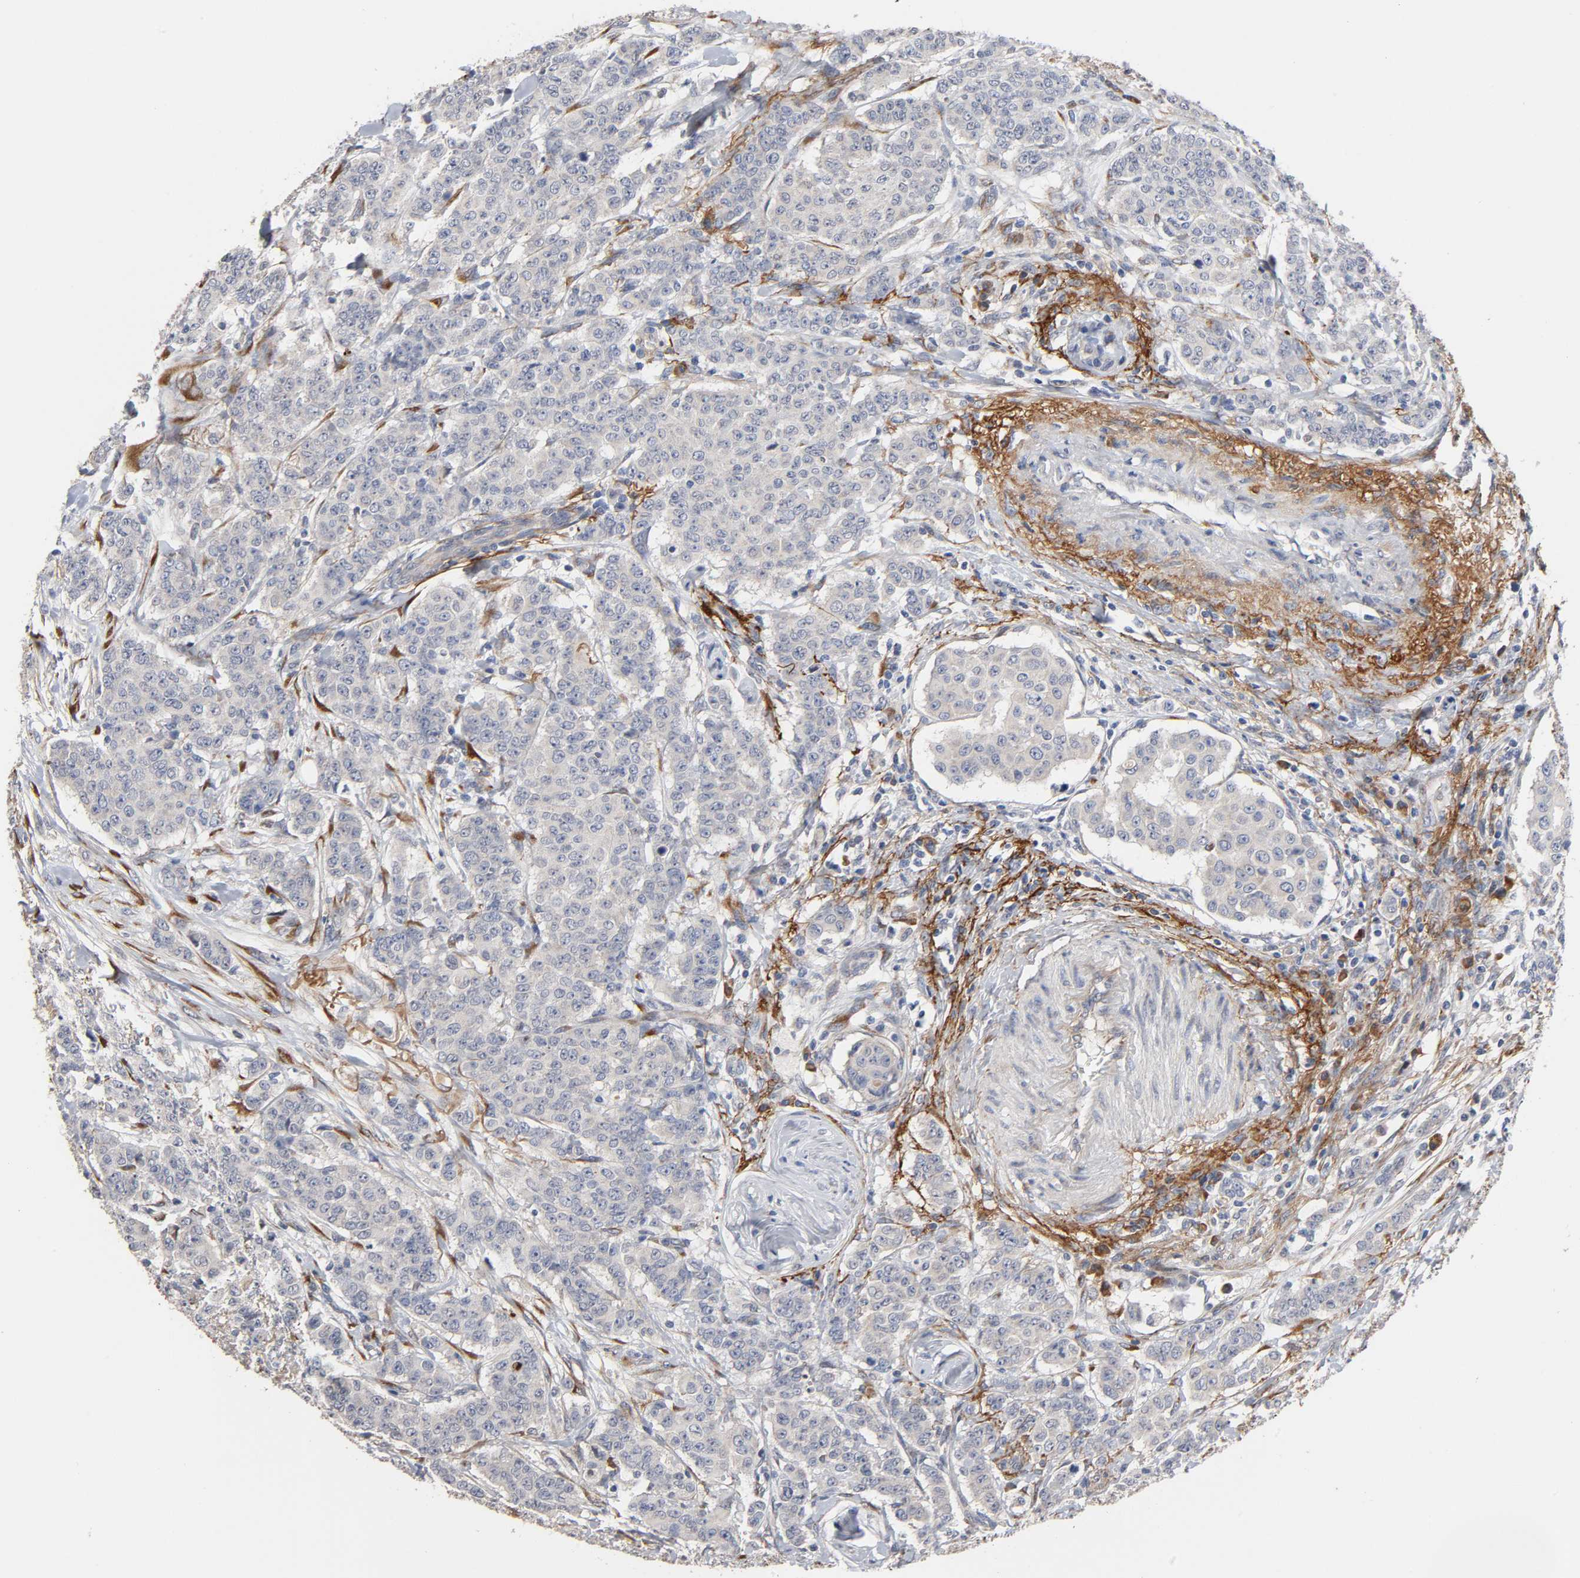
{"staining": {"intensity": "negative", "quantity": "none", "location": "none"}, "tissue": "breast cancer", "cell_type": "Tumor cells", "image_type": "cancer", "snomed": [{"axis": "morphology", "description": "Duct carcinoma"}, {"axis": "topography", "description": "Breast"}], "caption": "Breast cancer (infiltrating ductal carcinoma) was stained to show a protein in brown. There is no significant expression in tumor cells.", "gene": "HDLBP", "patient": {"sex": "female", "age": 40}}